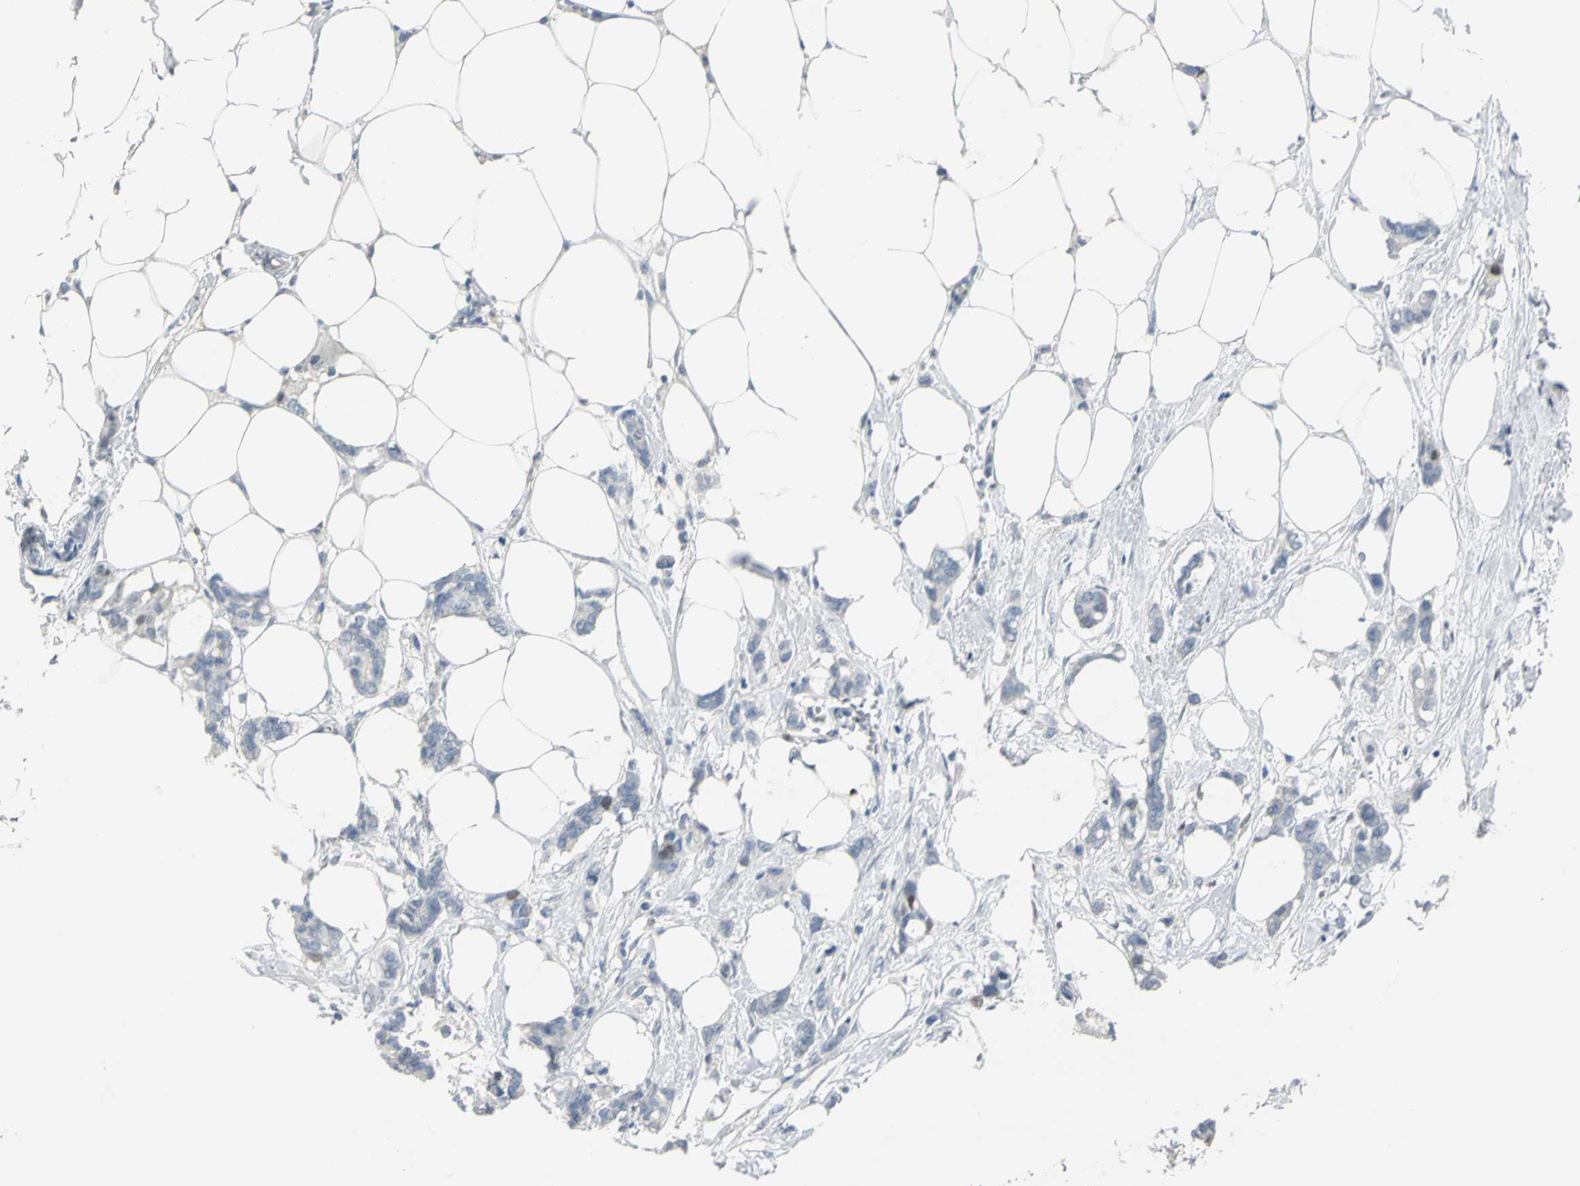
{"staining": {"intensity": "moderate", "quantity": "<25%", "location": "nuclear"}, "tissue": "breast cancer", "cell_type": "Tumor cells", "image_type": "cancer", "snomed": [{"axis": "morphology", "description": "Duct carcinoma"}, {"axis": "topography", "description": "Breast"}], "caption": "Immunohistochemical staining of breast cancer shows low levels of moderate nuclear protein staining in approximately <25% of tumor cells.", "gene": "MCM3", "patient": {"sex": "female", "age": 84}}